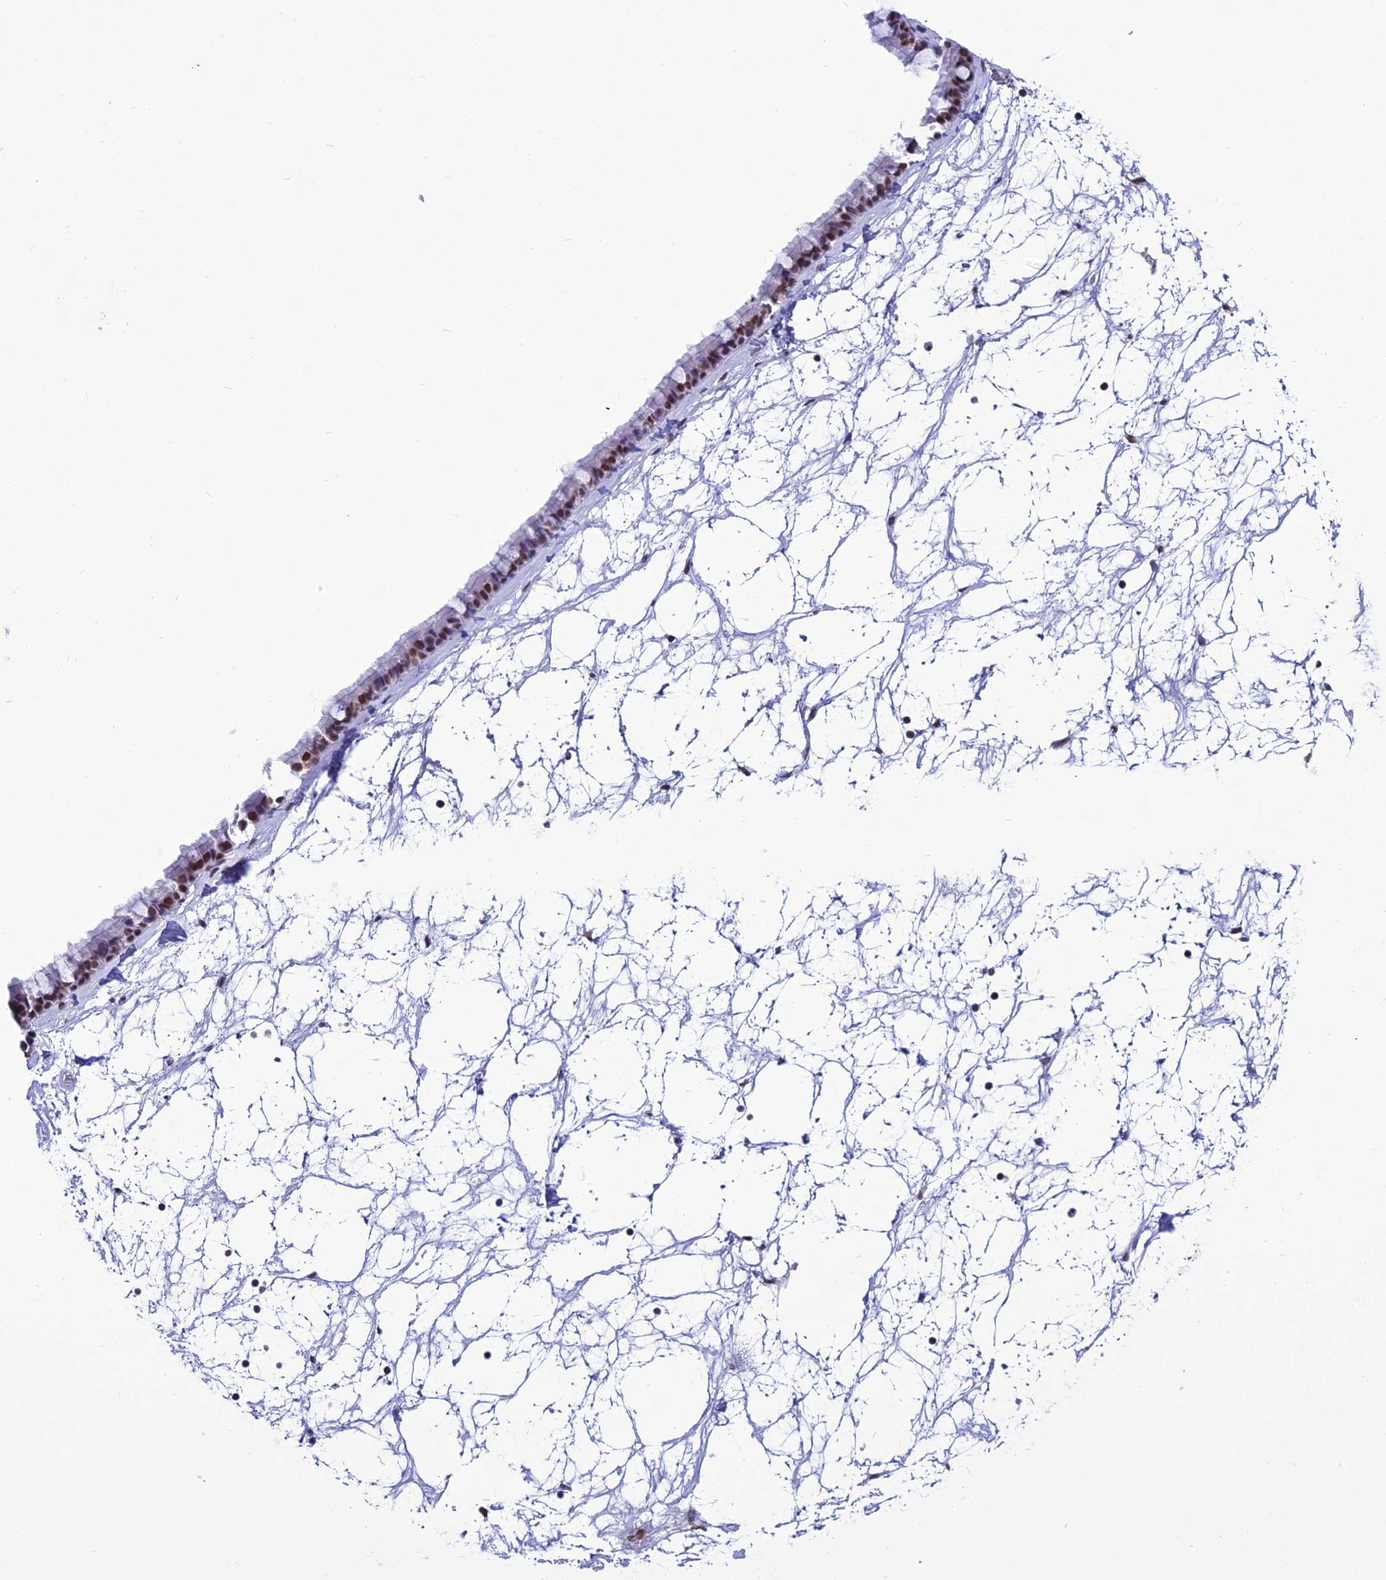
{"staining": {"intensity": "strong", "quantity": ">75%", "location": "nuclear"}, "tissue": "nasopharynx", "cell_type": "Respiratory epithelial cells", "image_type": "normal", "snomed": [{"axis": "morphology", "description": "Normal tissue, NOS"}, {"axis": "topography", "description": "Nasopharynx"}], "caption": "Respiratory epithelial cells show high levels of strong nuclear staining in approximately >75% of cells in benign human nasopharynx. Nuclei are stained in blue.", "gene": "PRAMEF12", "patient": {"sex": "male", "age": 64}}